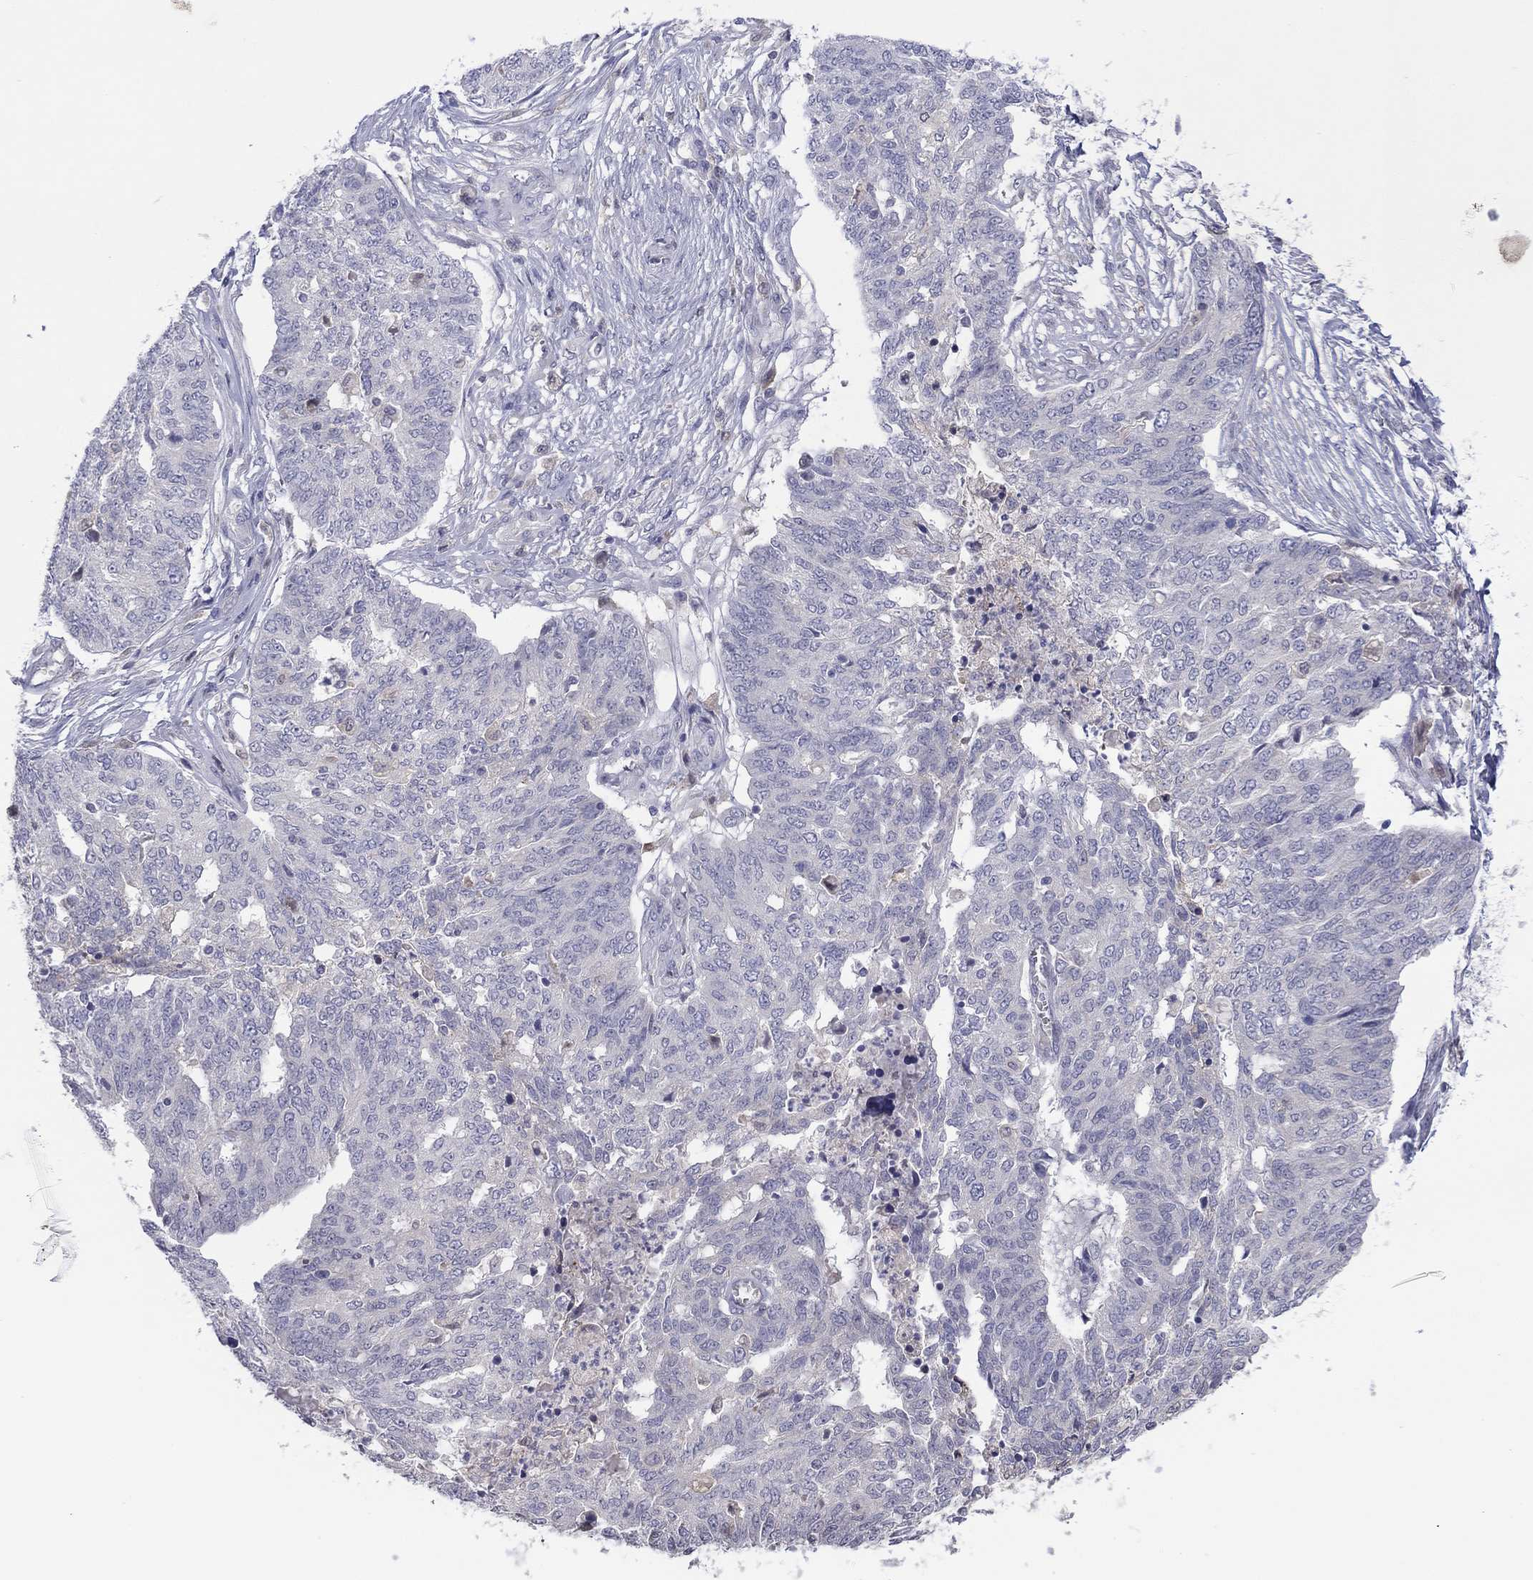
{"staining": {"intensity": "weak", "quantity": "<25%", "location": "cytoplasmic/membranous"}, "tissue": "ovarian cancer", "cell_type": "Tumor cells", "image_type": "cancer", "snomed": [{"axis": "morphology", "description": "Cystadenocarcinoma, serous, NOS"}, {"axis": "topography", "description": "Ovary"}], "caption": "The micrograph displays no significant positivity in tumor cells of ovarian cancer (serous cystadenocarcinoma). (DAB immunohistochemistry visualized using brightfield microscopy, high magnification).", "gene": "CYP2B6", "patient": {"sex": "female", "age": 67}}